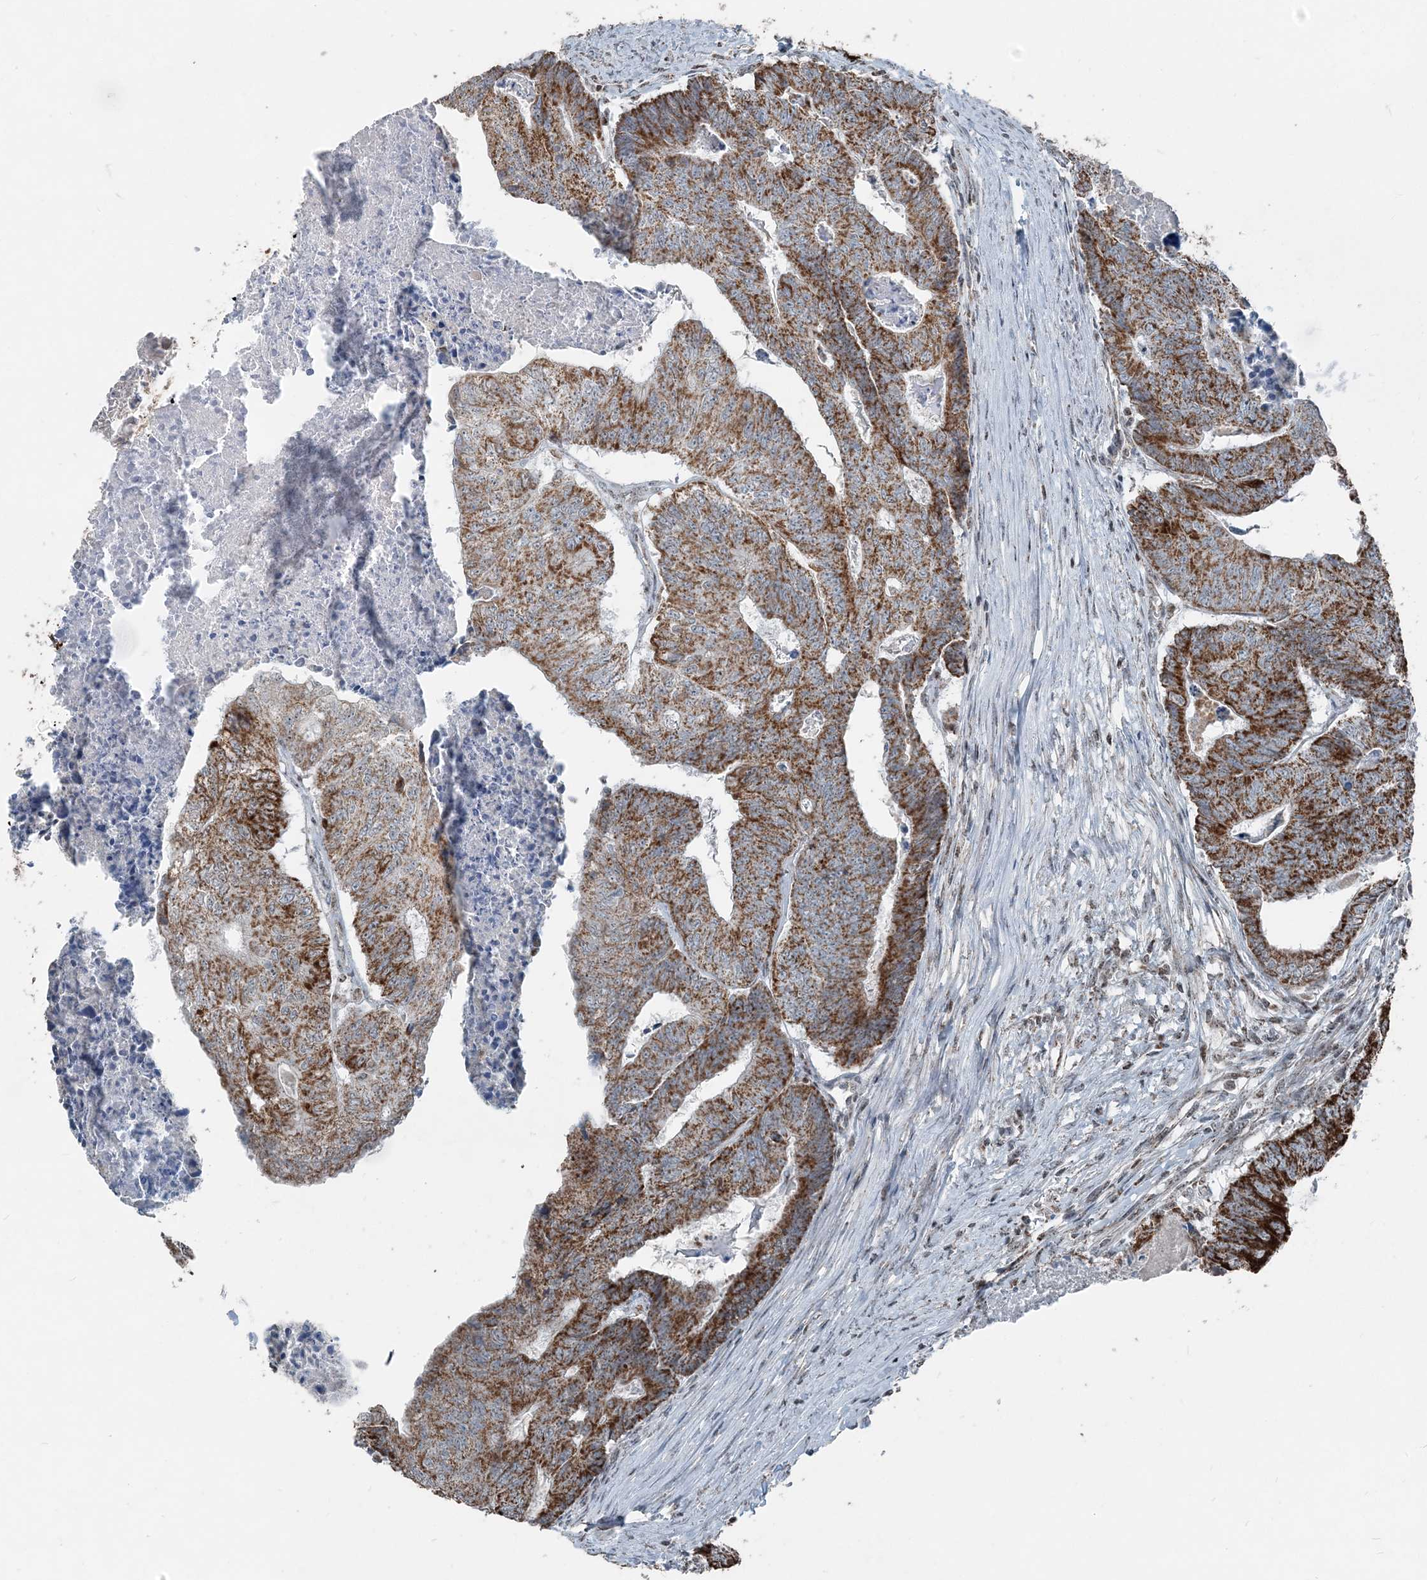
{"staining": {"intensity": "strong", "quantity": ">75%", "location": "cytoplasmic/membranous"}, "tissue": "colorectal cancer", "cell_type": "Tumor cells", "image_type": "cancer", "snomed": [{"axis": "morphology", "description": "Adenocarcinoma, NOS"}, {"axis": "topography", "description": "Colon"}], "caption": "IHC photomicrograph of neoplastic tissue: human colorectal cancer stained using immunohistochemistry (IHC) shows high levels of strong protein expression localized specifically in the cytoplasmic/membranous of tumor cells, appearing as a cytoplasmic/membranous brown color.", "gene": "SUCLG1", "patient": {"sex": "female", "age": 67}}